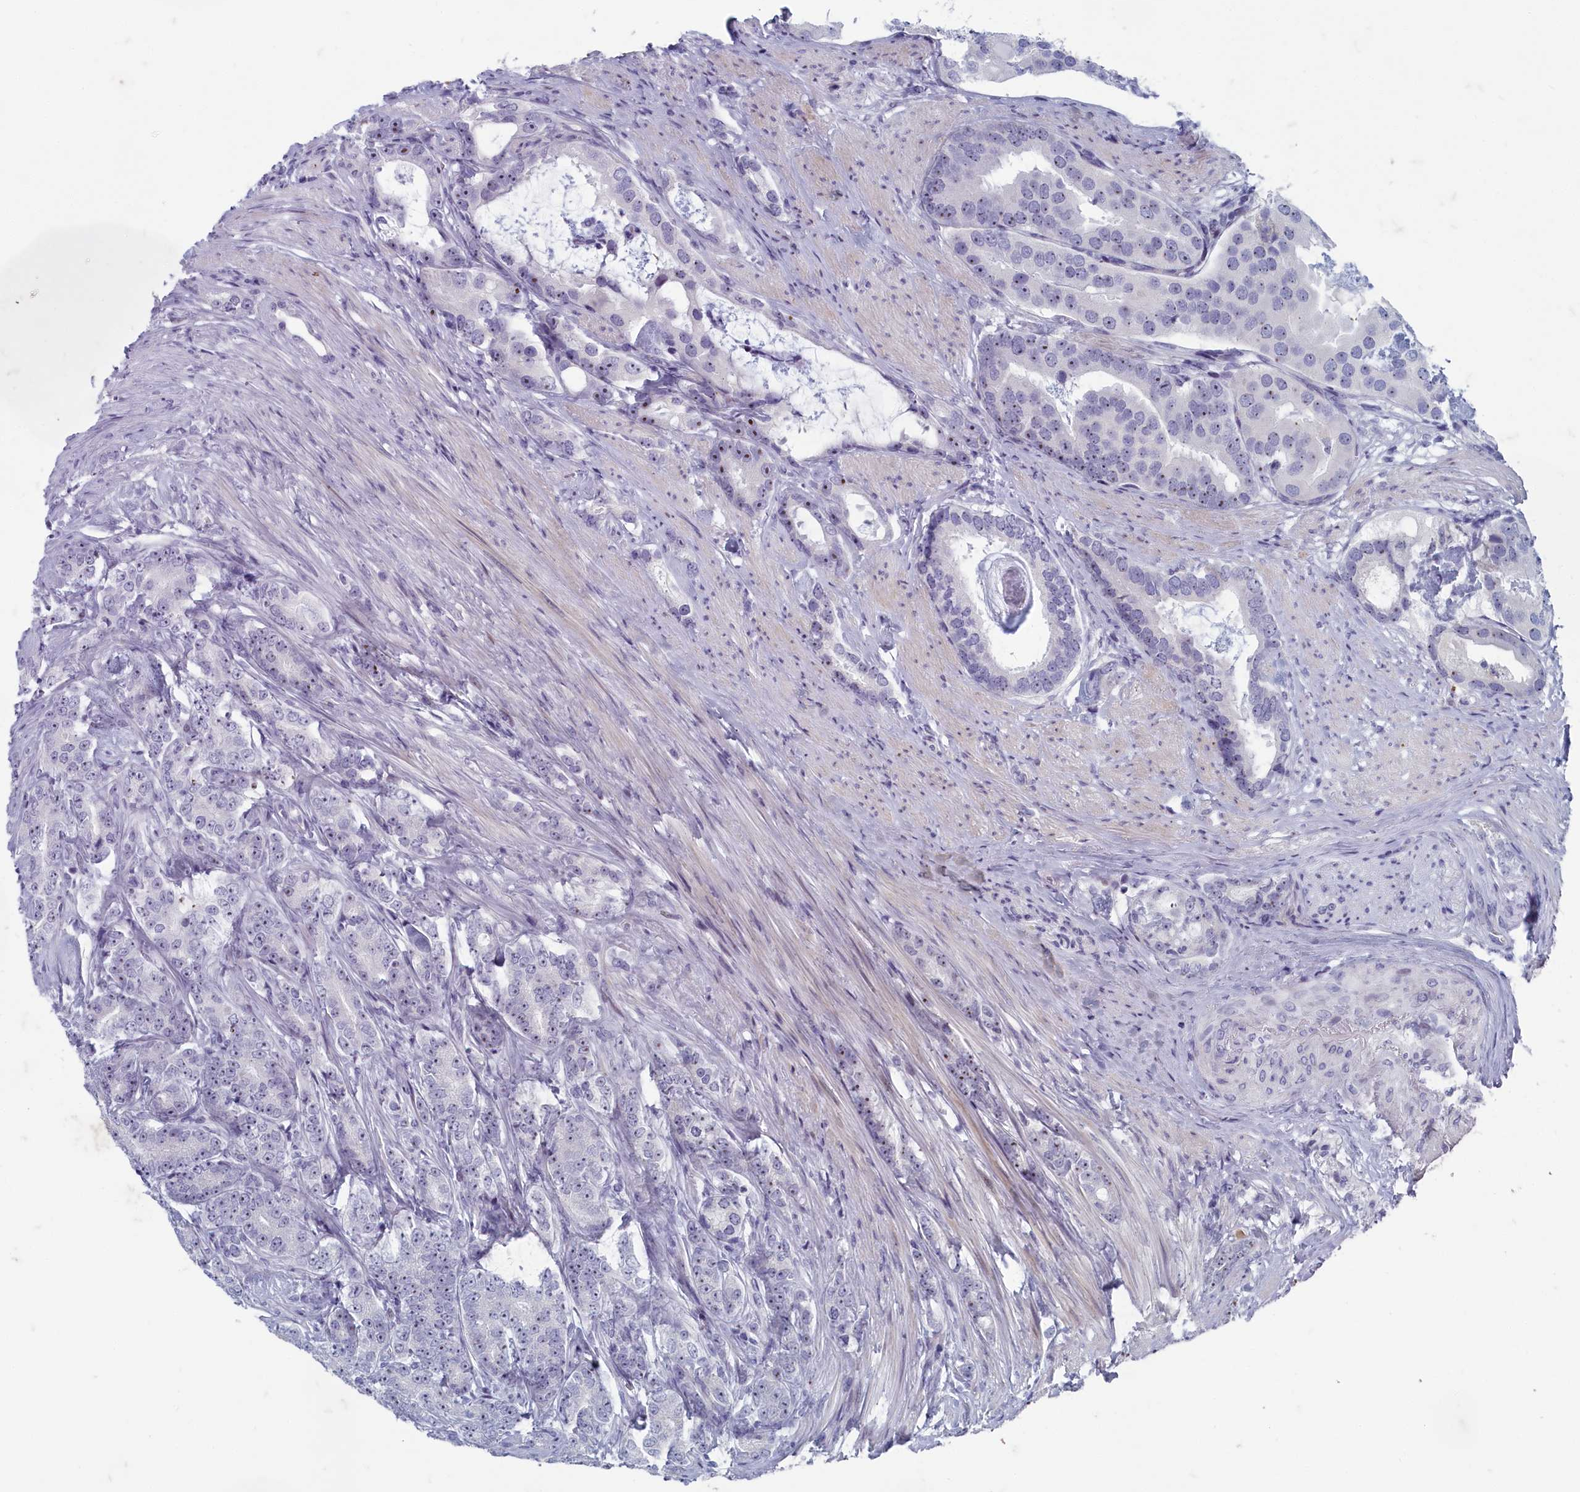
{"staining": {"intensity": "moderate", "quantity": "<25%", "location": "nuclear"}, "tissue": "prostate cancer", "cell_type": "Tumor cells", "image_type": "cancer", "snomed": [{"axis": "morphology", "description": "Adenocarcinoma, Low grade"}, {"axis": "topography", "description": "Prostate"}], "caption": "Prostate low-grade adenocarcinoma stained with DAB (3,3'-diaminobenzidine) immunohistochemistry (IHC) displays low levels of moderate nuclear staining in approximately <25% of tumor cells. (brown staining indicates protein expression, while blue staining denotes nuclei).", "gene": "INSYN2A", "patient": {"sex": "male", "age": 71}}